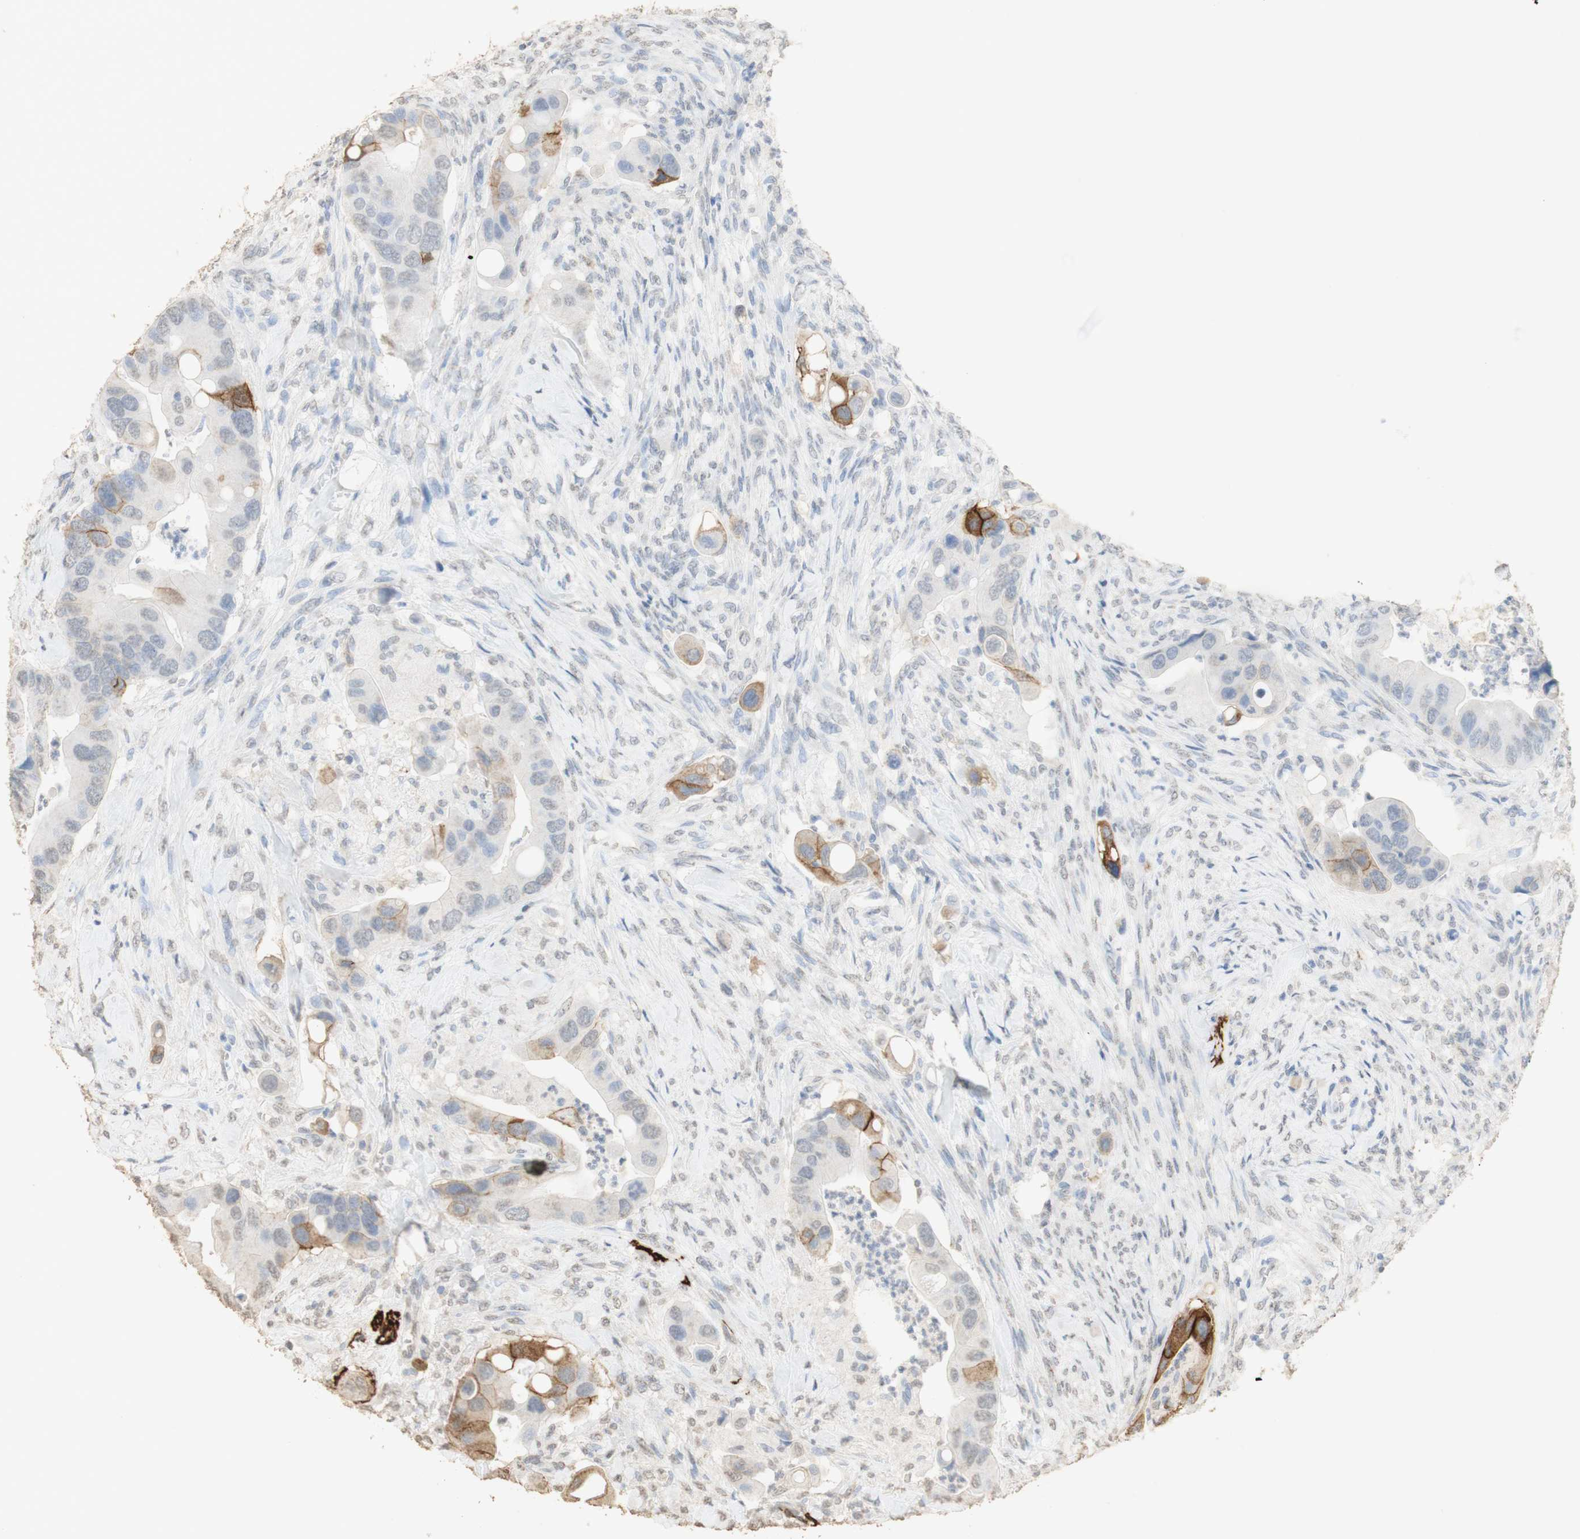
{"staining": {"intensity": "moderate", "quantity": "<25%", "location": "cytoplasmic/membranous"}, "tissue": "colorectal cancer", "cell_type": "Tumor cells", "image_type": "cancer", "snomed": [{"axis": "morphology", "description": "Adenocarcinoma, NOS"}, {"axis": "topography", "description": "Rectum"}], "caption": "Protein staining shows moderate cytoplasmic/membranous positivity in about <25% of tumor cells in colorectal cancer (adenocarcinoma). Nuclei are stained in blue.", "gene": "L1CAM", "patient": {"sex": "female", "age": 57}}